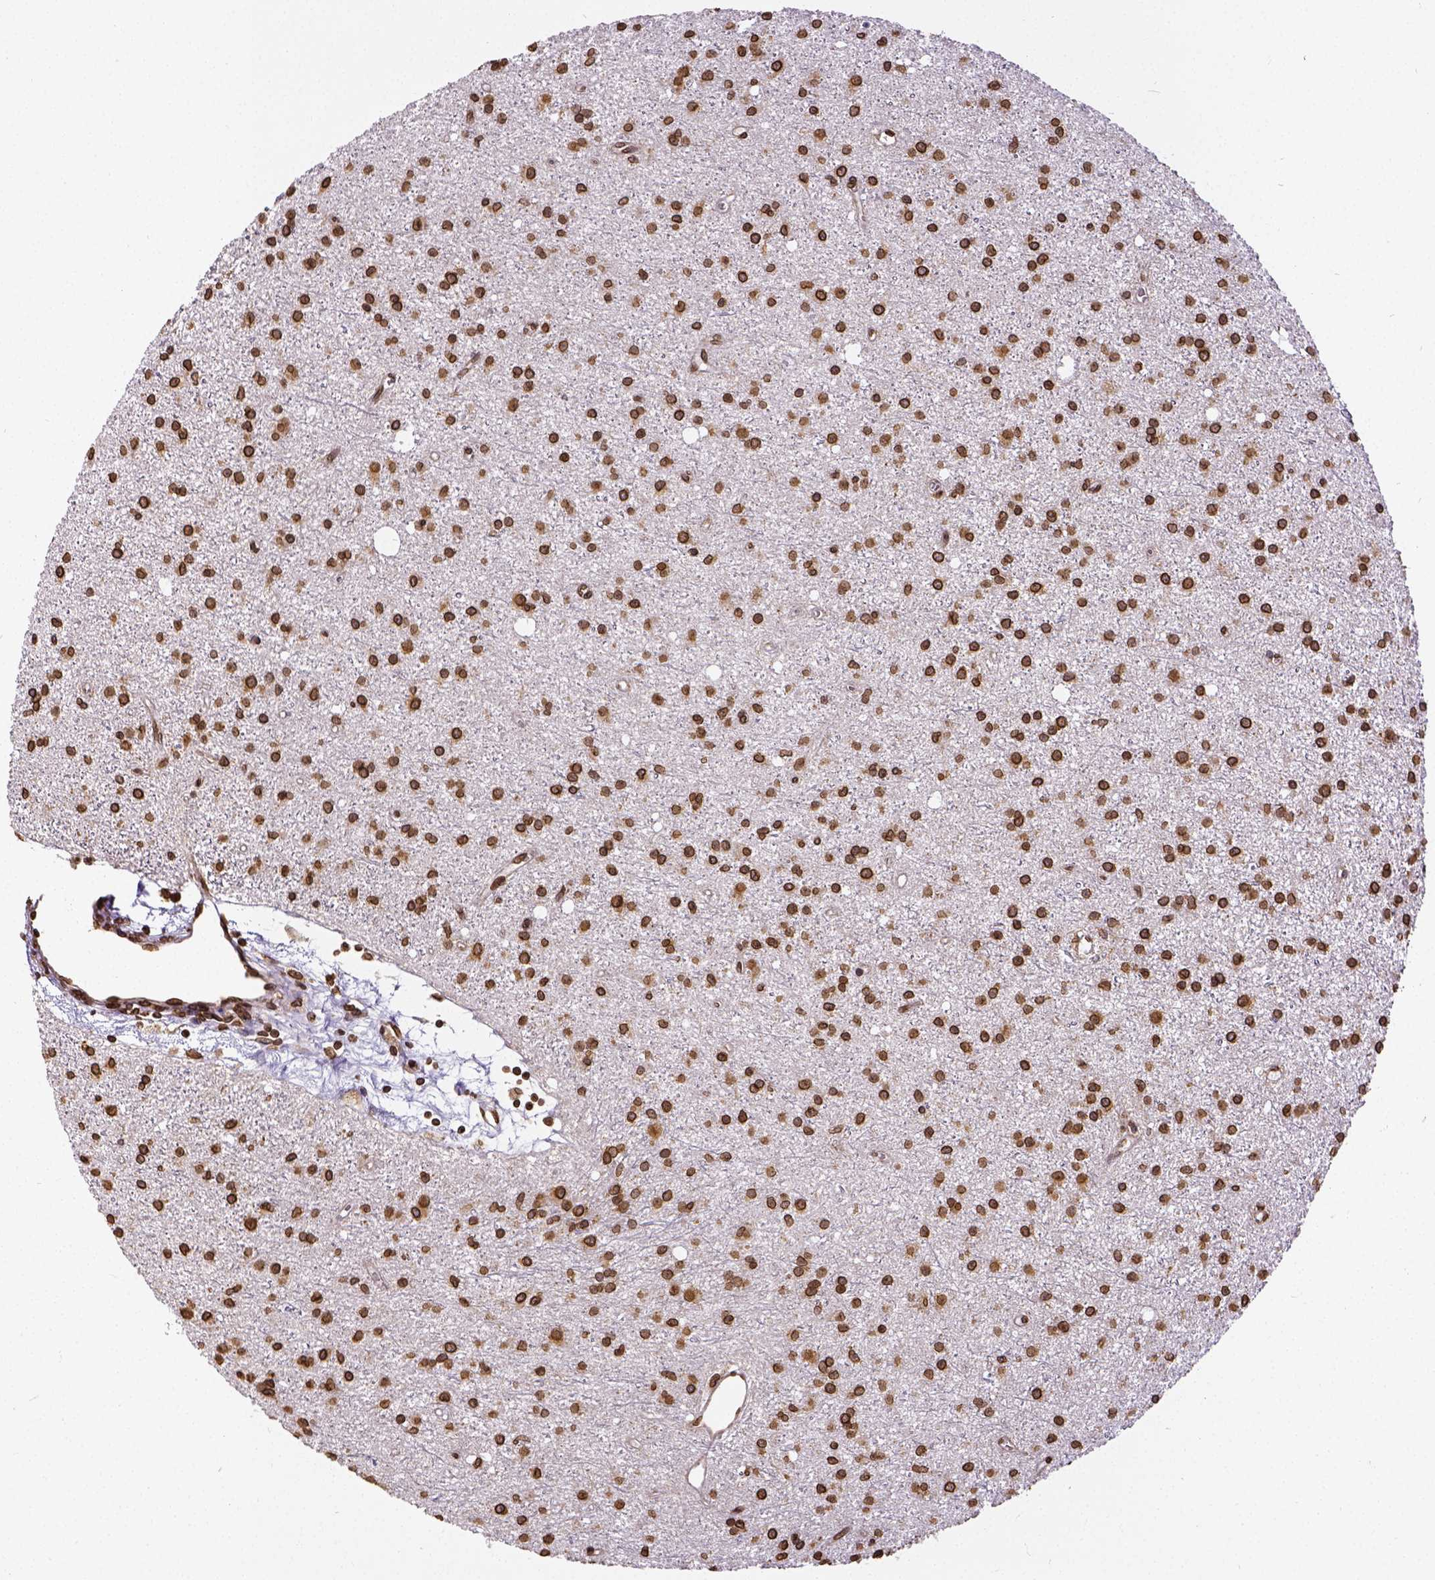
{"staining": {"intensity": "strong", "quantity": ">75%", "location": "cytoplasmic/membranous,nuclear"}, "tissue": "glioma", "cell_type": "Tumor cells", "image_type": "cancer", "snomed": [{"axis": "morphology", "description": "Glioma, malignant, Low grade"}, {"axis": "topography", "description": "Brain"}], "caption": "Protein analysis of glioma tissue exhibits strong cytoplasmic/membranous and nuclear positivity in about >75% of tumor cells.", "gene": "MTDH", "patient": {"sex": "male", "age": 27}}